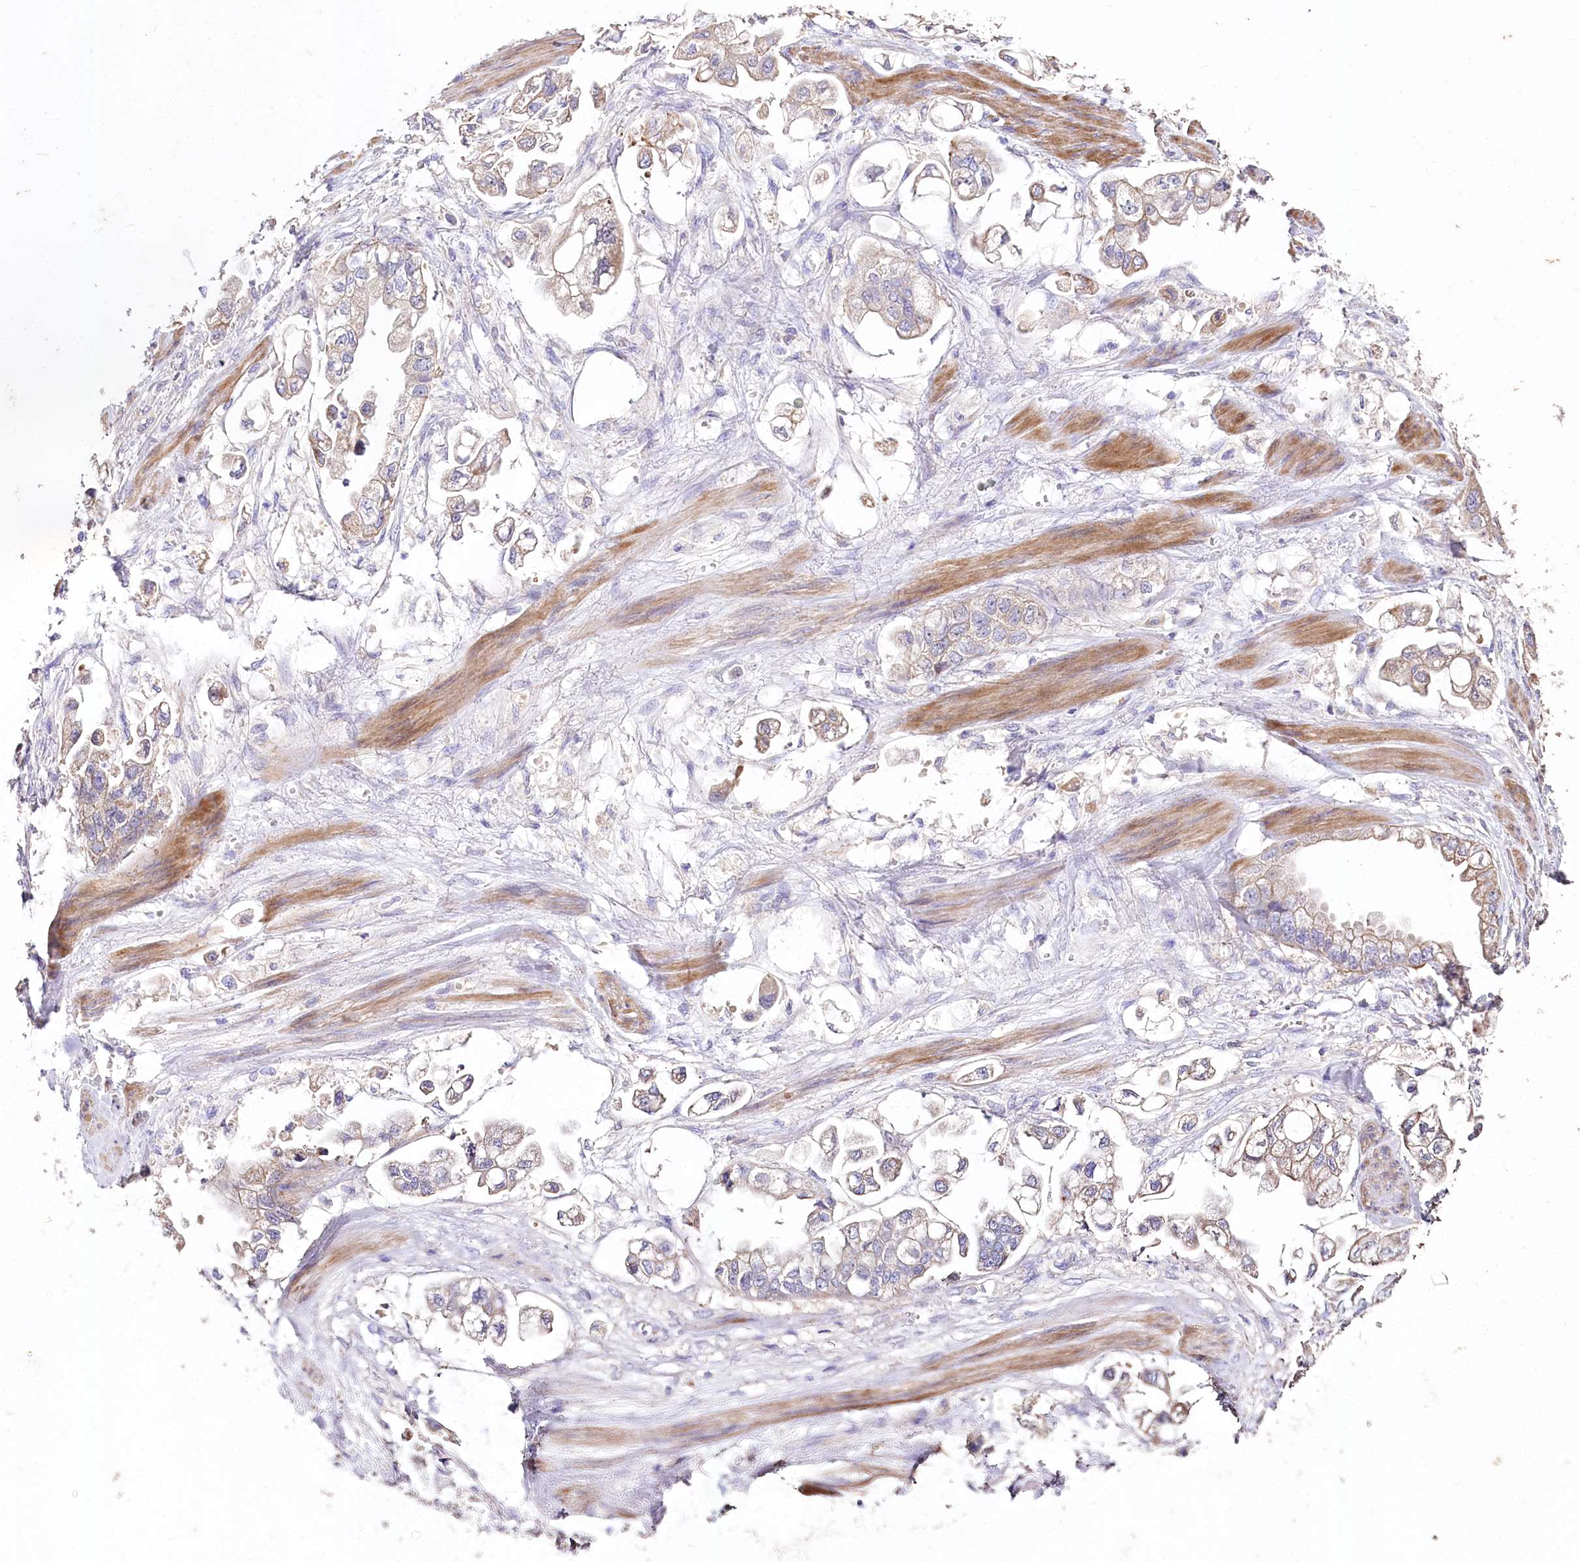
{"staining": {"intensity": "weak", "quantity": "<25%", "location": "cytoplasmic/membranous"}, "tissue": "stomach cancer", "cell_type": "Tumor cells", "image_type": "cancer", "snomed": [{"axis": "morphology", "description": "Adenocarcinoma, NOS"}, {"axis": "topography", "description": "Stomach"}], "caption": "Stomach adenocarcinoma stained for a protein using immunohistochemistry (IHC) displays no staining tumor cells.", "gene": "PTER", "patient": {"sex": "male", "age": 62}}